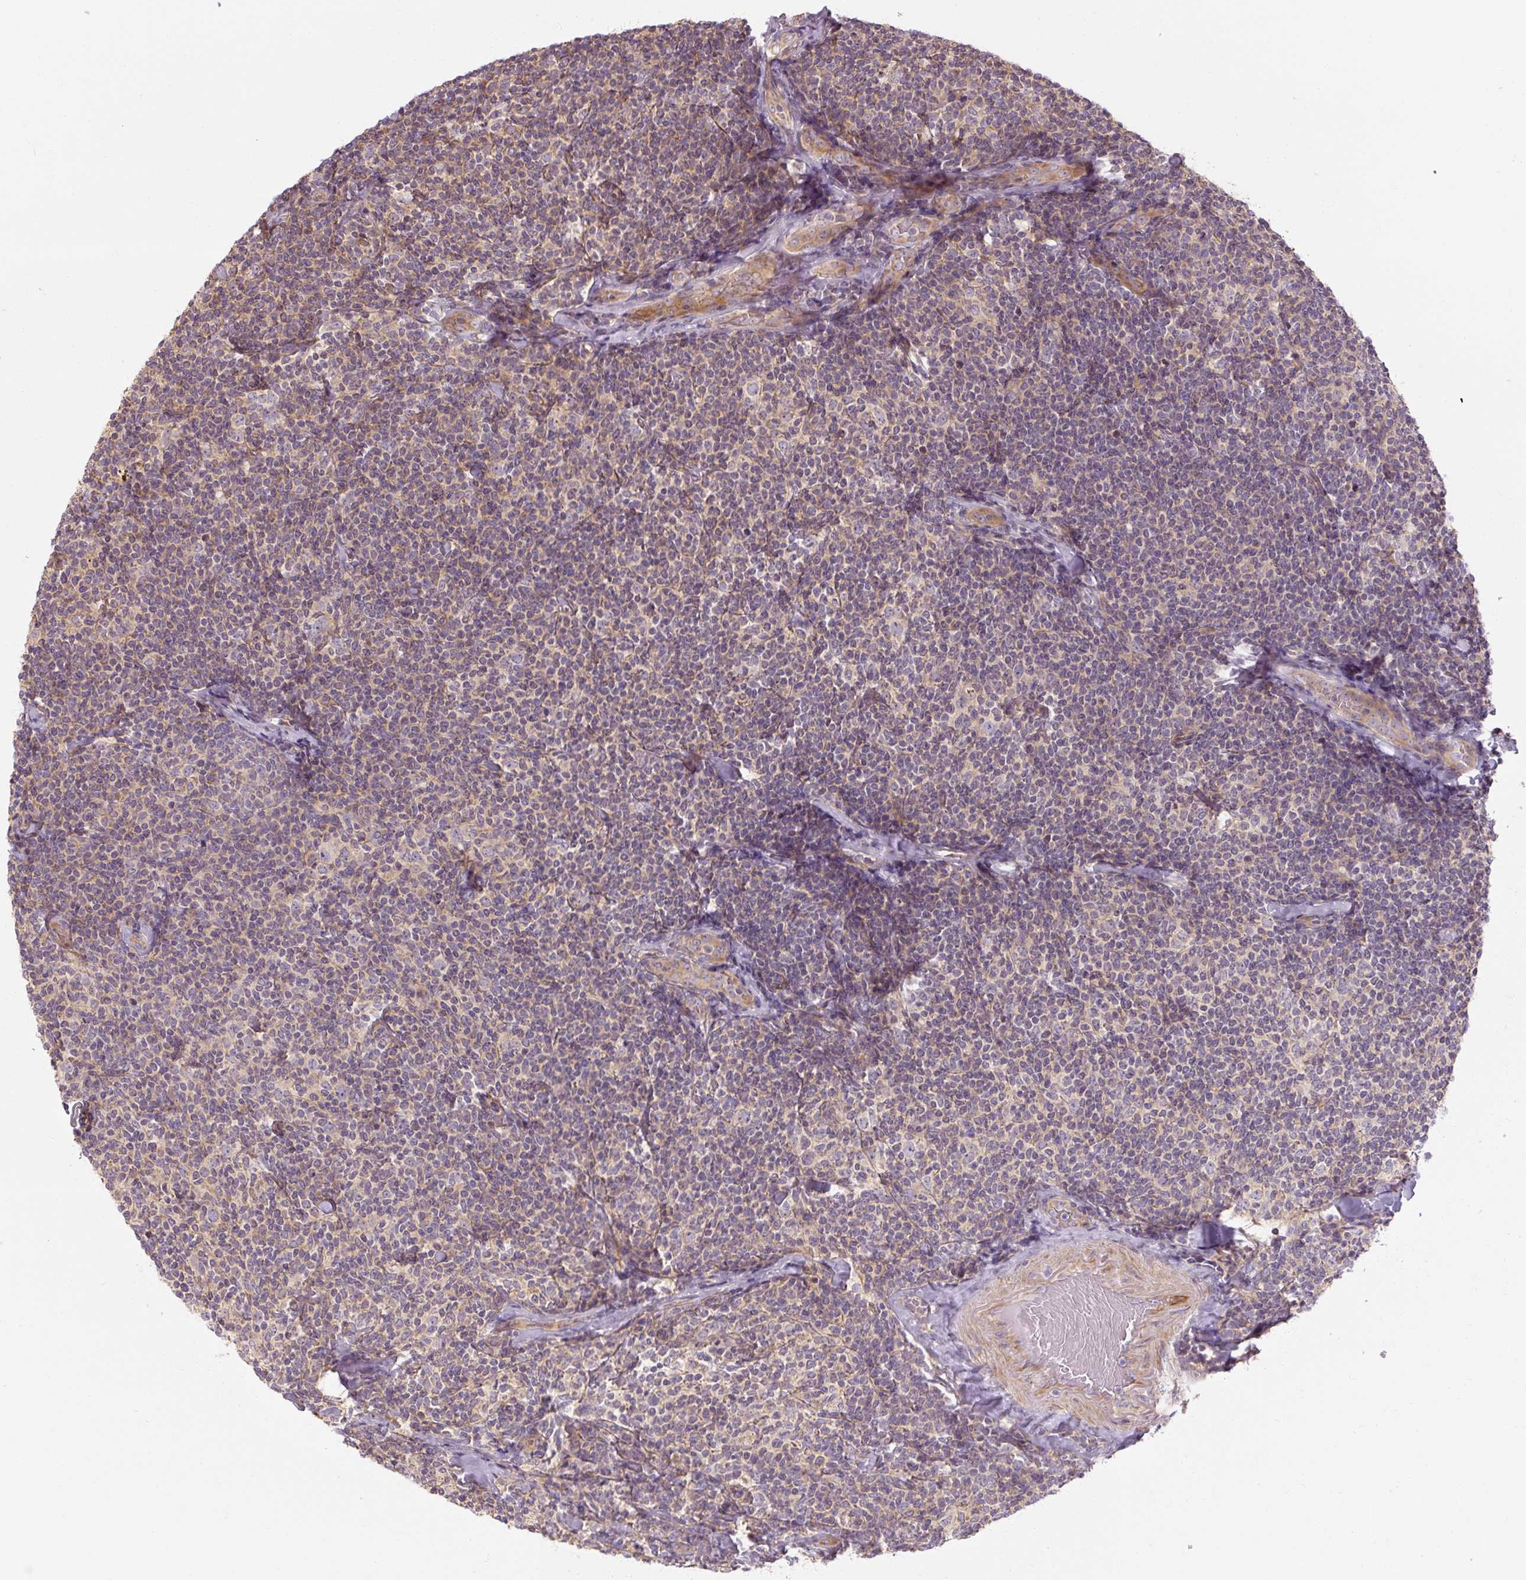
{"staining": {"intensity": "negative", "quantity": "none", "location": "none"}, "tissue": "lymphoma", "cell_type": "Tumor cells", "image_type": "cancer", "snomed": [{"axis": "morphology", "description": "Malignant lymphoma, non-Hodgkin's type, Low grade"}, {"axis": "topography", "description": "Lymph node"}], "caption": "IHC histopathology image of neoplastic tissue: human lymphoma stained with DAB shows no significant protein expression in tumor cells. Nuclei are stained in blue.", "gene": "RB1CC1", "patient": {"sex": "female", "age": 56}}